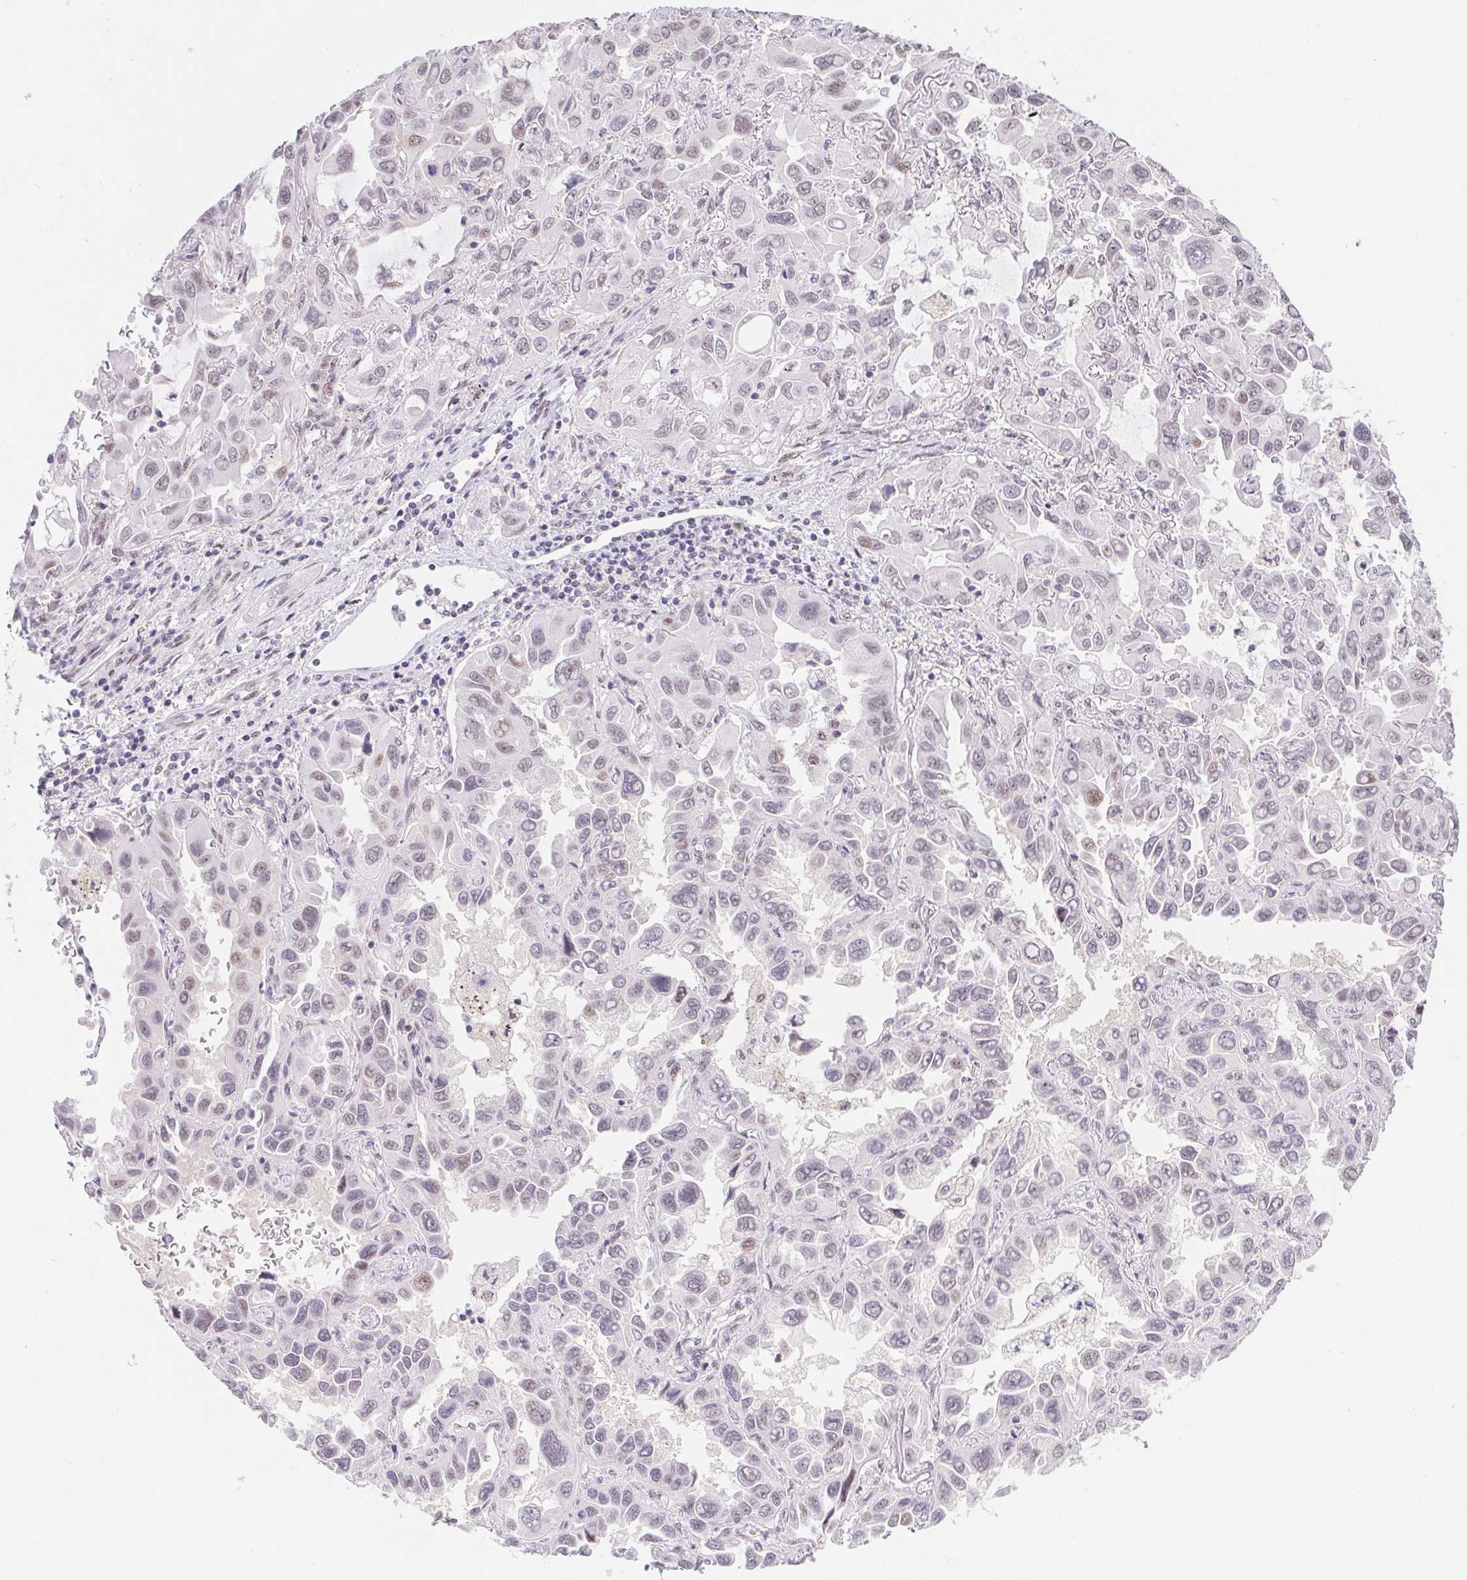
{"staining": {"intensity": "weak", "quantity": "25%-75%", "location": "nuclear"}, "tissue": "lung cancer", "cell_type": "Tumor cells", "image_type": "cancer", "snomed": [{"axis": "morphology", "description": "Adenocarcinoma, NOS"}, {"axis": "topography", "description": "Lung"}], "caption": "Immunohistochemical staining of human lung cancer demonstrates low levels of weak nuclear protein staining in approximately 25%-75% of tumor cells.", "gene": "CAND1", "patient": {"sex": "male", "age": 64}}